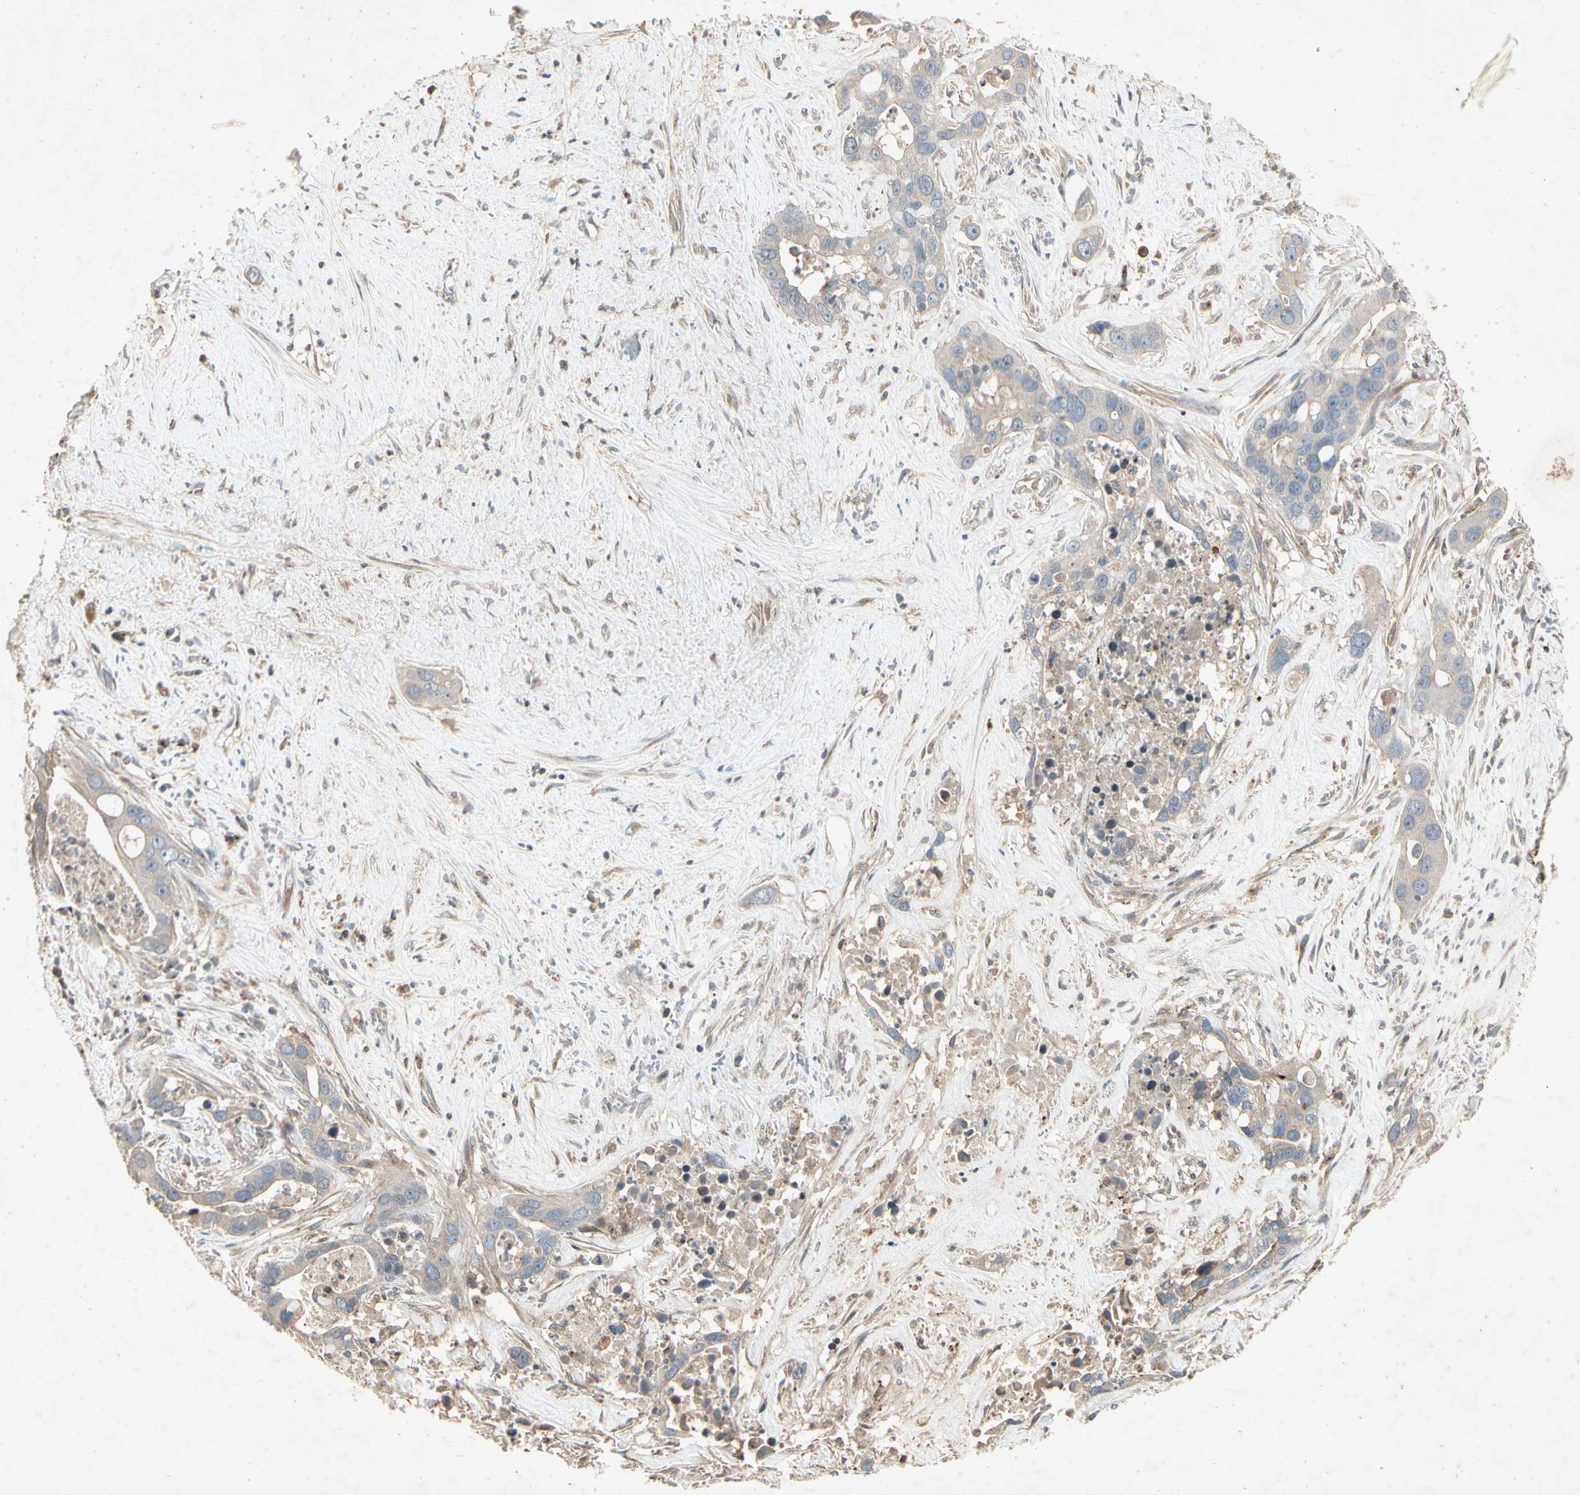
{"staining": {"intensity": "weak", "quantity": ">75%", "location": "cytoplasmic/membranous"}, "tissue": "liver cancer", "cell_type": "Tumor cells", "image_type": "cancer", "snomed": [{"axis": "morphology", "description": "Cholangiocarcinoma"}, {"axis": "topography", "description": "Liver"}], "caption": "IHC of human liver cancer displays low levels of weak cytoplasmic/membranous staining in approximately >75% of tumor cells. (IHC, brightfield microscopy, high magnification).", "gene": "TEK", "patient": {"sex": "female", "age": 65}}